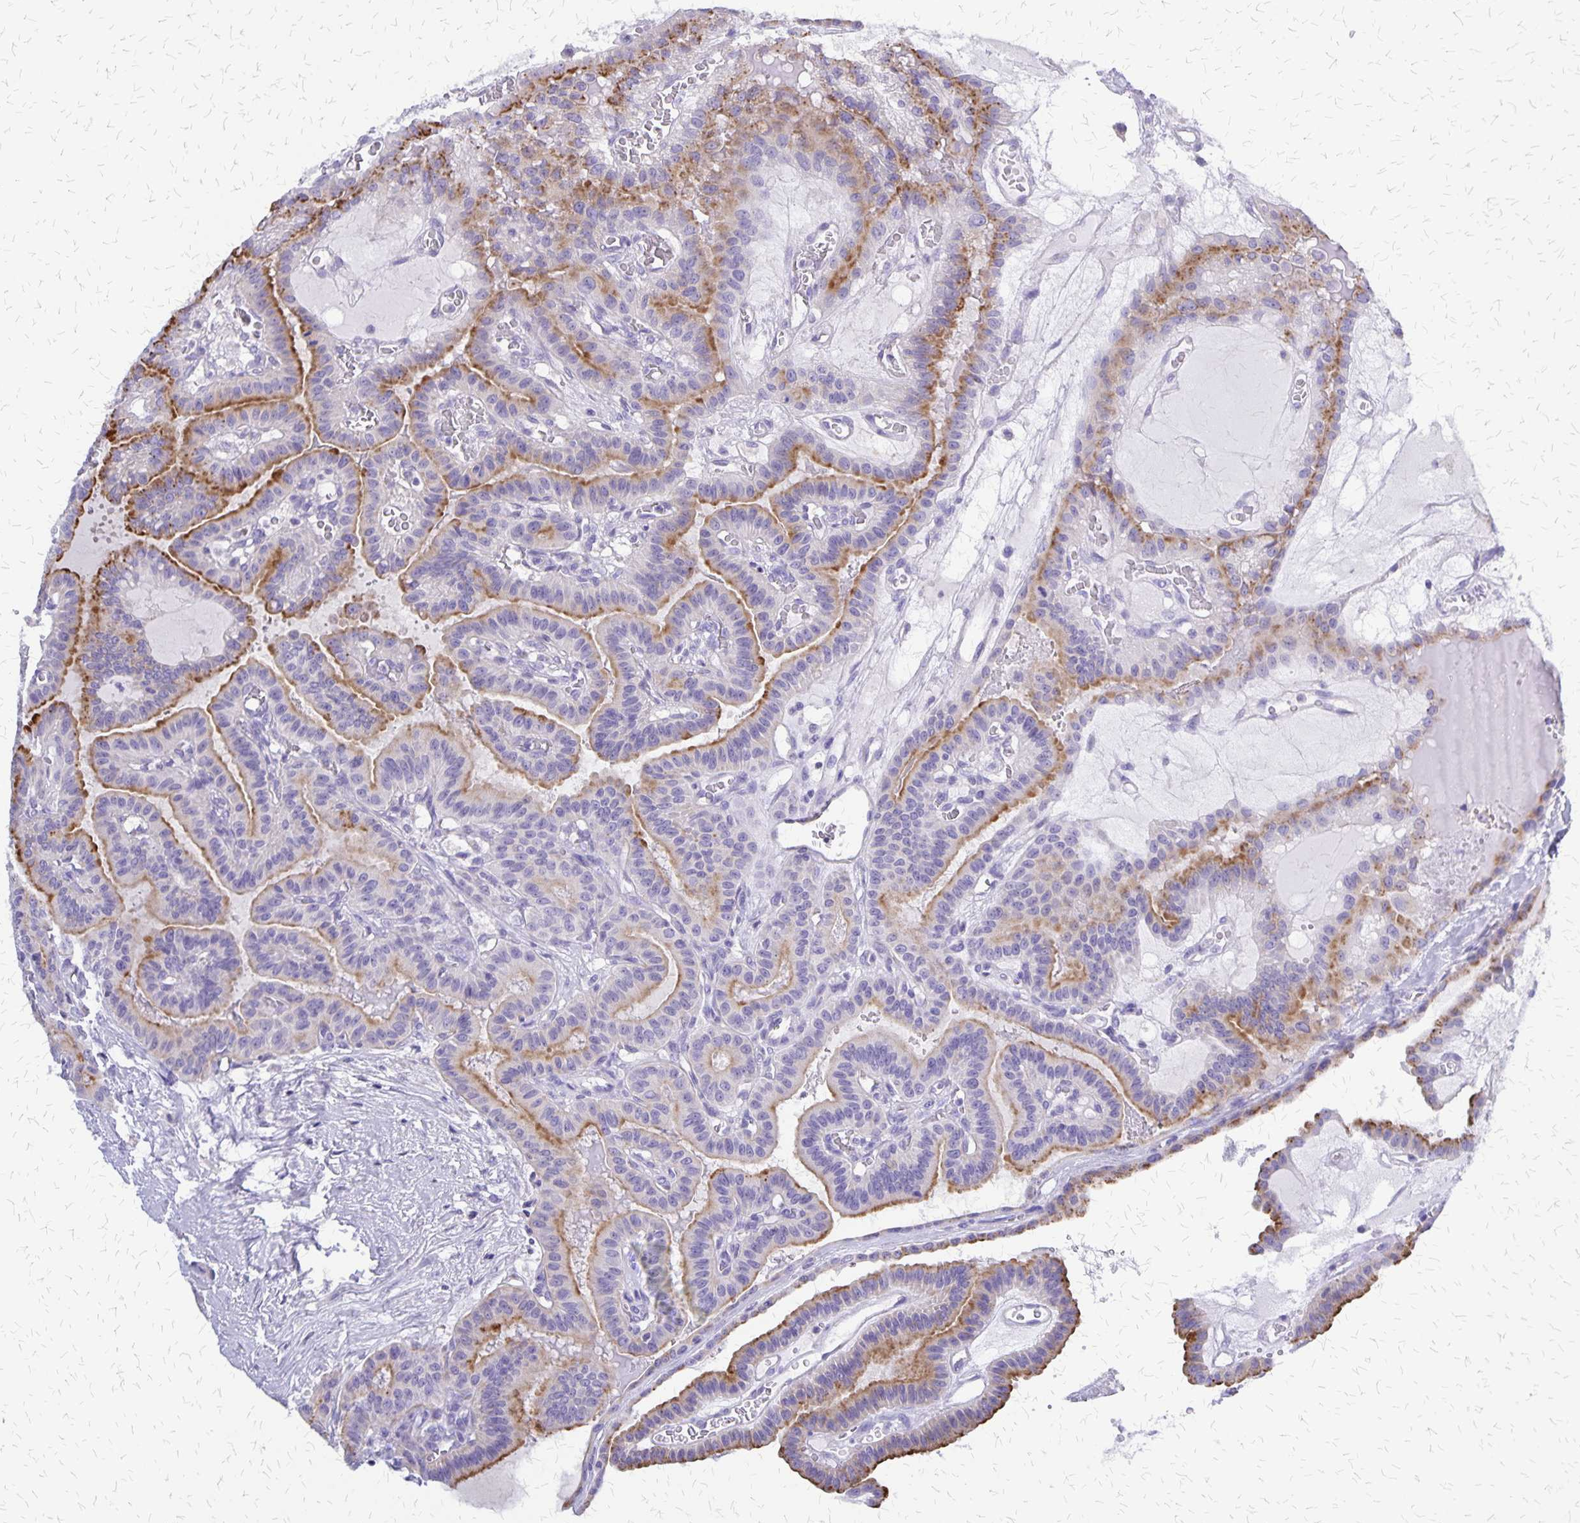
{"staining": {"intensity": "moderate", "quantity": ">75%", "location": "cytoplasmic/membranous"}, "tissue": "thyroid cancer", "cell_type": "Tumor cells", "image_type": "cancer", "snomed": [{"axis": "morphology", "description": "Papillary adenocarcinoma, NOS"}, {"axis": "topography", "description": "Thyroid gland"}], "caption": "High-magnification brightfield microscopy of papillary adenocarcinoma (thyroid) stained with DAB (brown) and counterstained with hematoxylin (blue). tumor cells exhibit moderate cytoplasmic/membranous expression is seen in approximately>75% of cells.", "gene": "SI", "patient": {"sex": "male", "age": 87}}